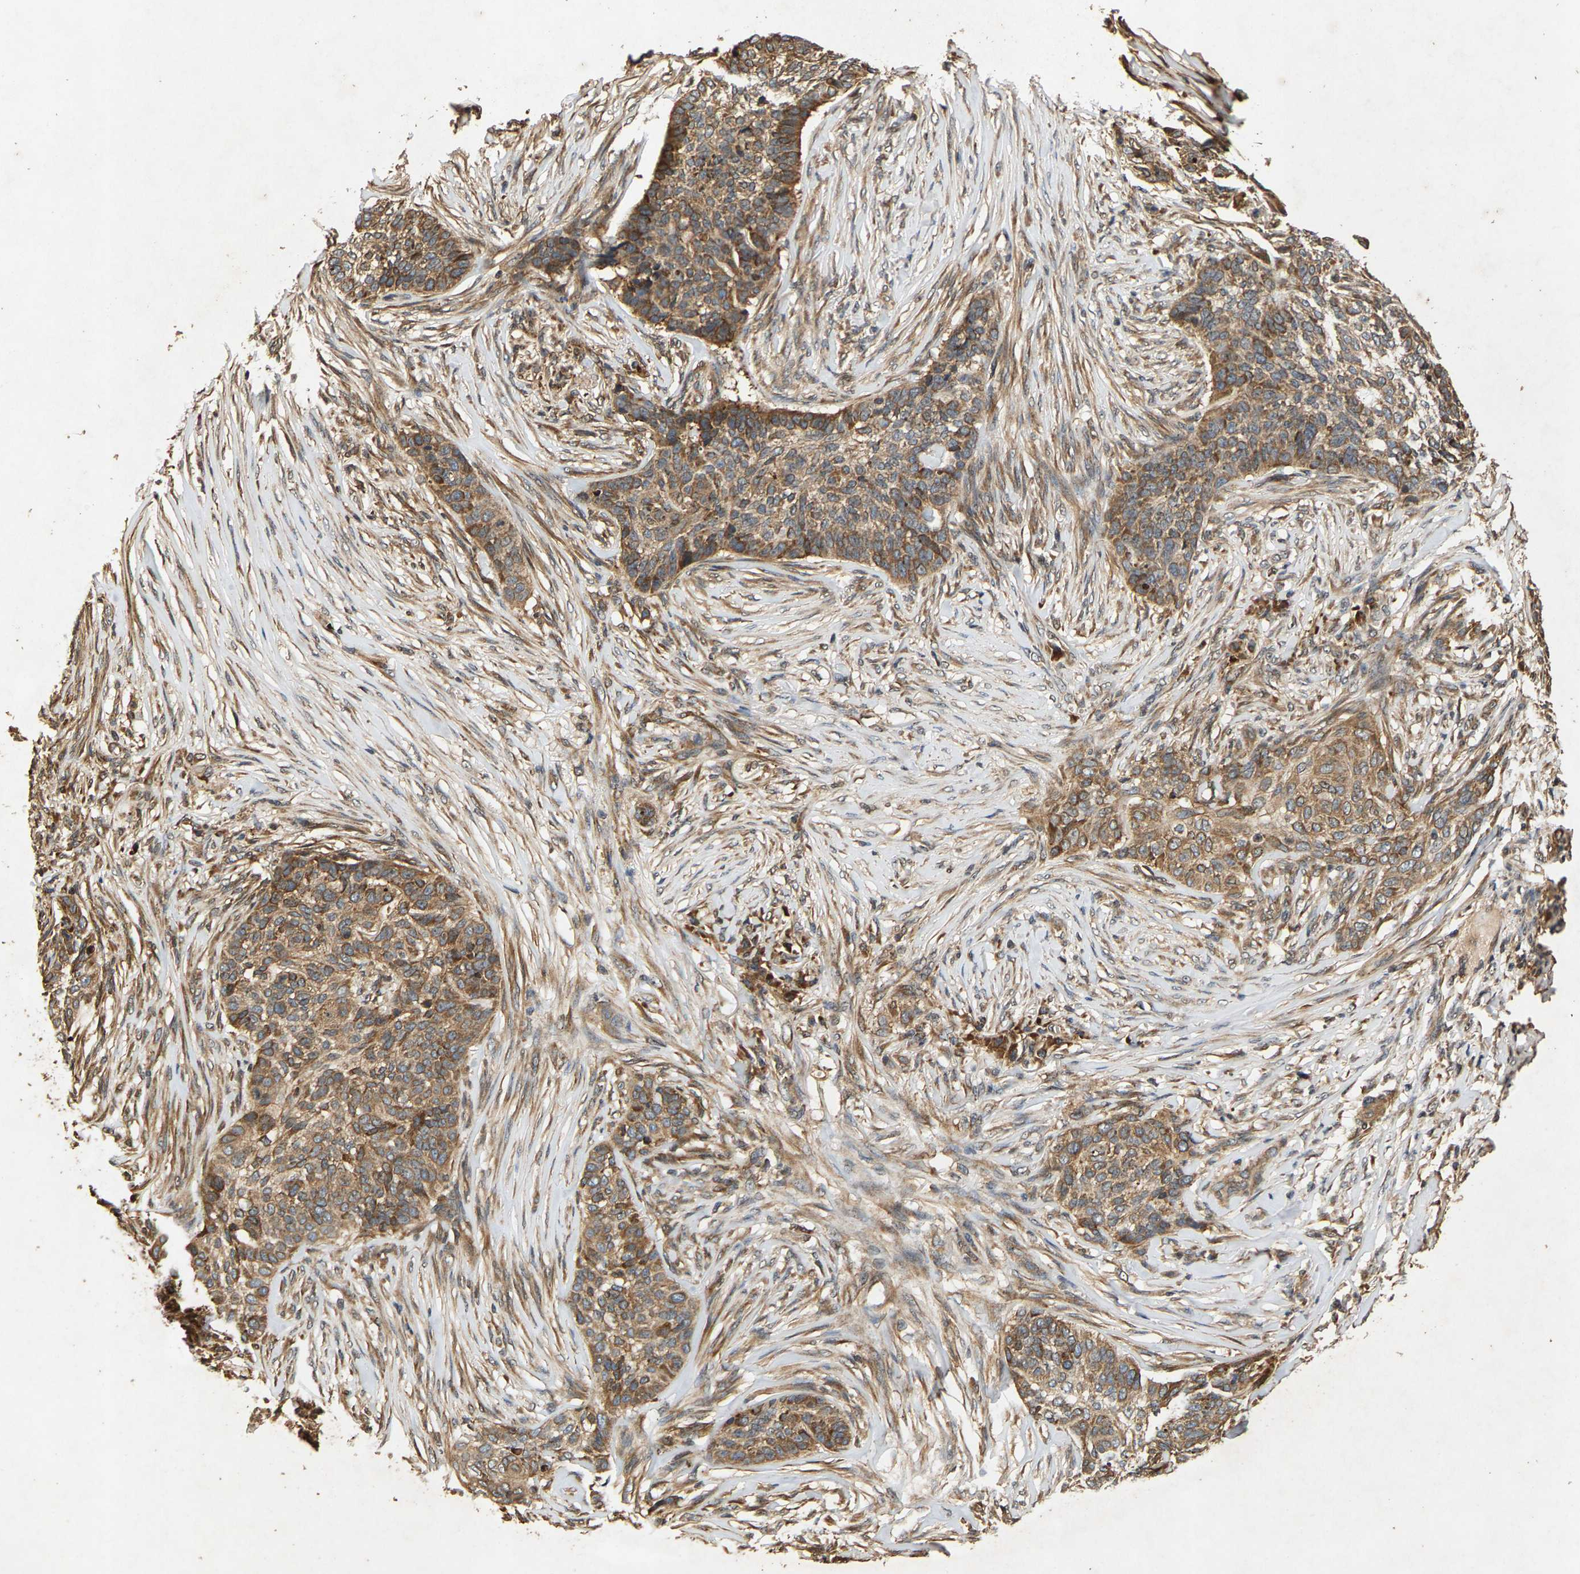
{"staining": {"intensity": "moderate", "quantity": ">75%", "location": "cytoplasmic/membranous"}, "tissue": "skin cancer", "cell_type": "Tumor cells", "image_type": "cancer", "snomed": [{"axis": "morphology", "description": "Basal cell carcinoma"}, {"axis": "topography", "description": "Skin"}], "caption": "IHC of skin cancer shows medium levels of moderate cytoplasmic/membranous expression in approximately >75% of tumor cells. (DAB (3,3'-diaminobenzidine) = brown stain, brightfield microscopy at high magnification).", "gene": "CIDEC", "patient": {"sex": "male", "age": 85}}